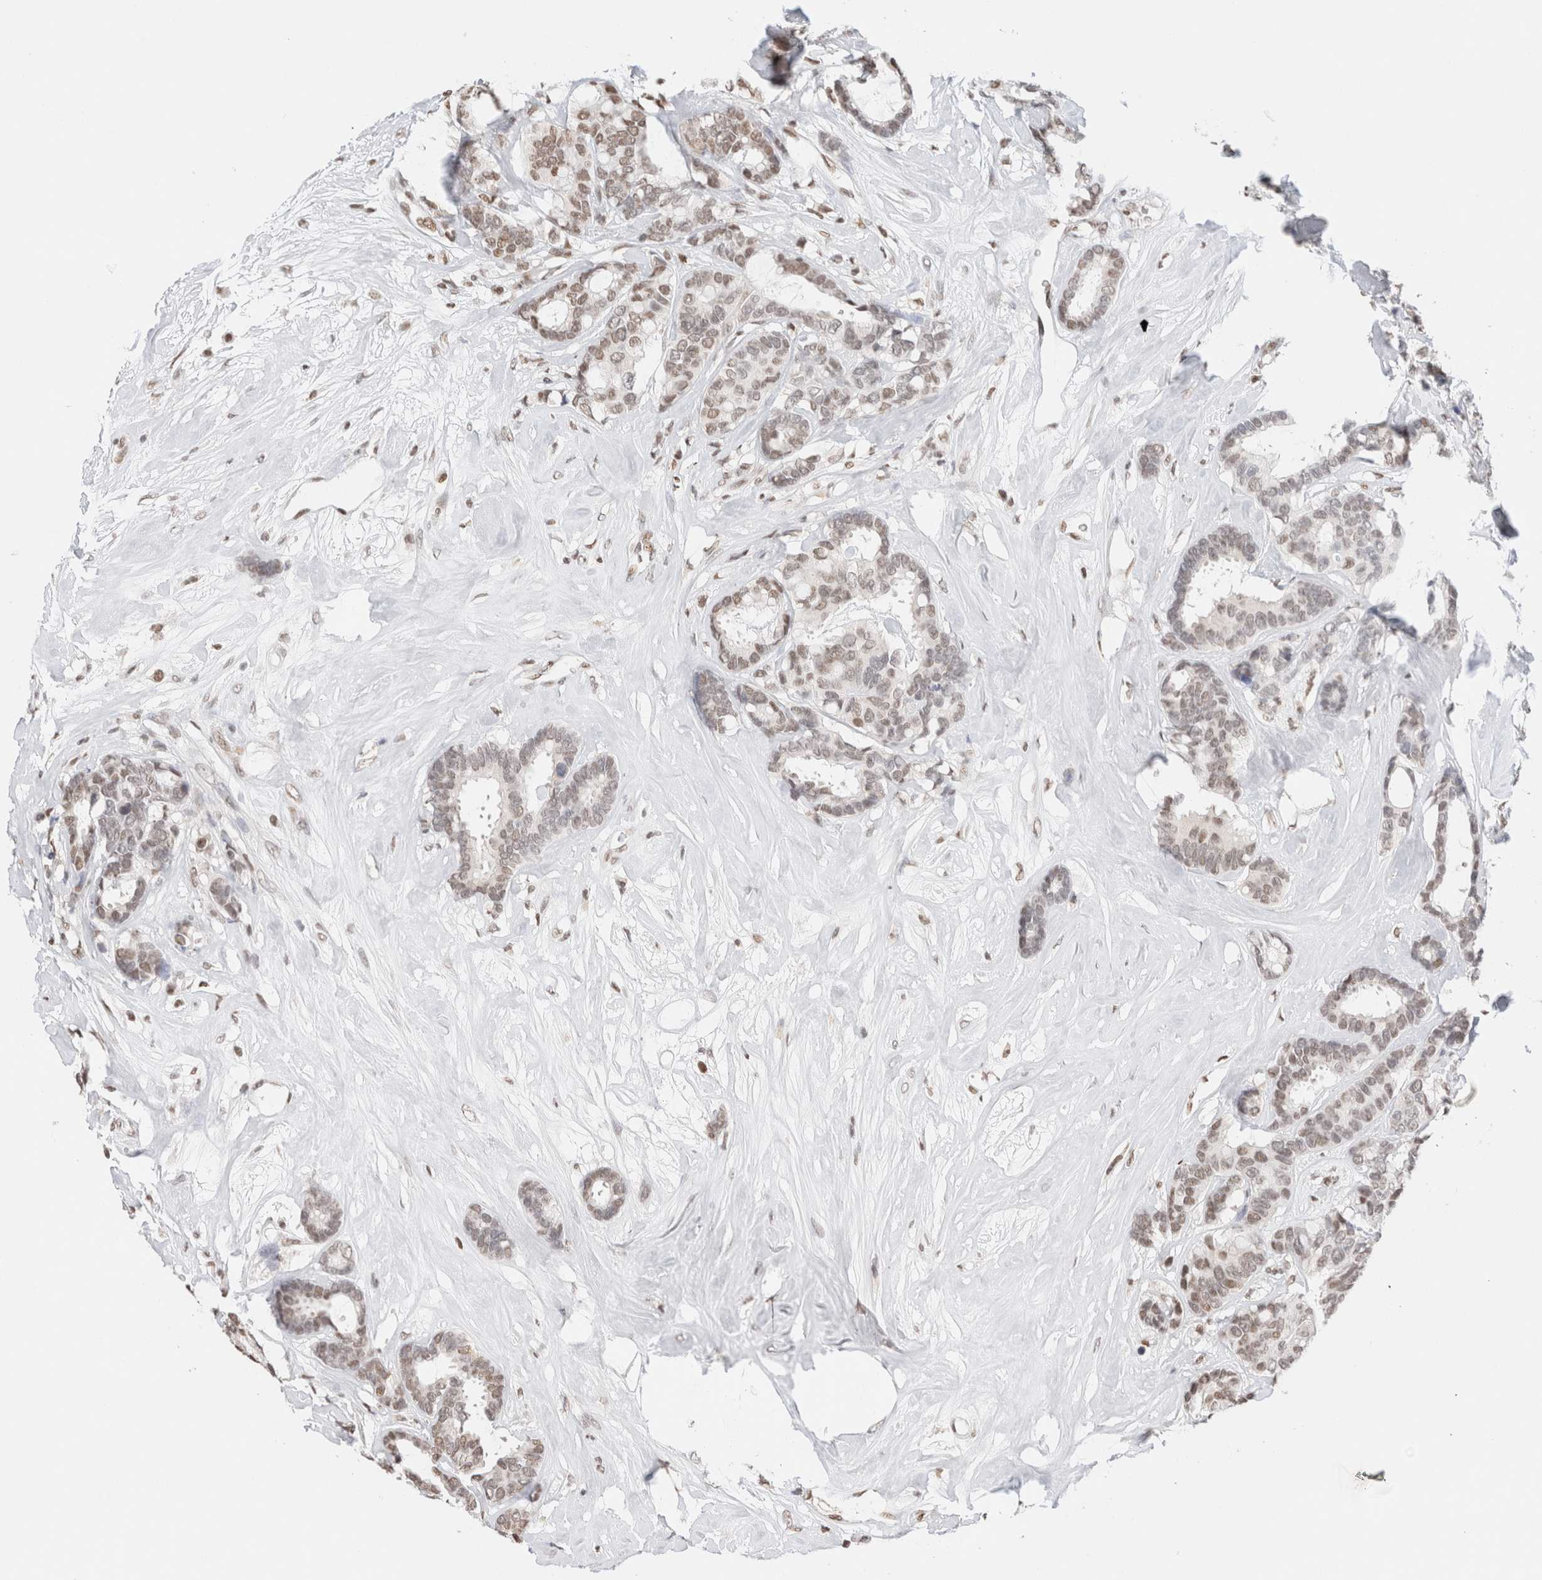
{"staining": {"intensity": "weak", "quantity": "25%-75%", "location": "nuclear"}, "tissue": "breast cancer", "cell_type": "Tumor cells", "image_type": "cancer", "snomed": [{"axis": "morphology", "description": "Duct carcinoma"}, {"axis": "topography", "description": "Breast"}], "caption": "This photomicrograph exhibits IHC staining of human breast cancer, with low weak nuclear staining in about 25%-75% of tumor cells.", "gene": "SUPT3H", "patient": {"sex": "female", "age": 87}}